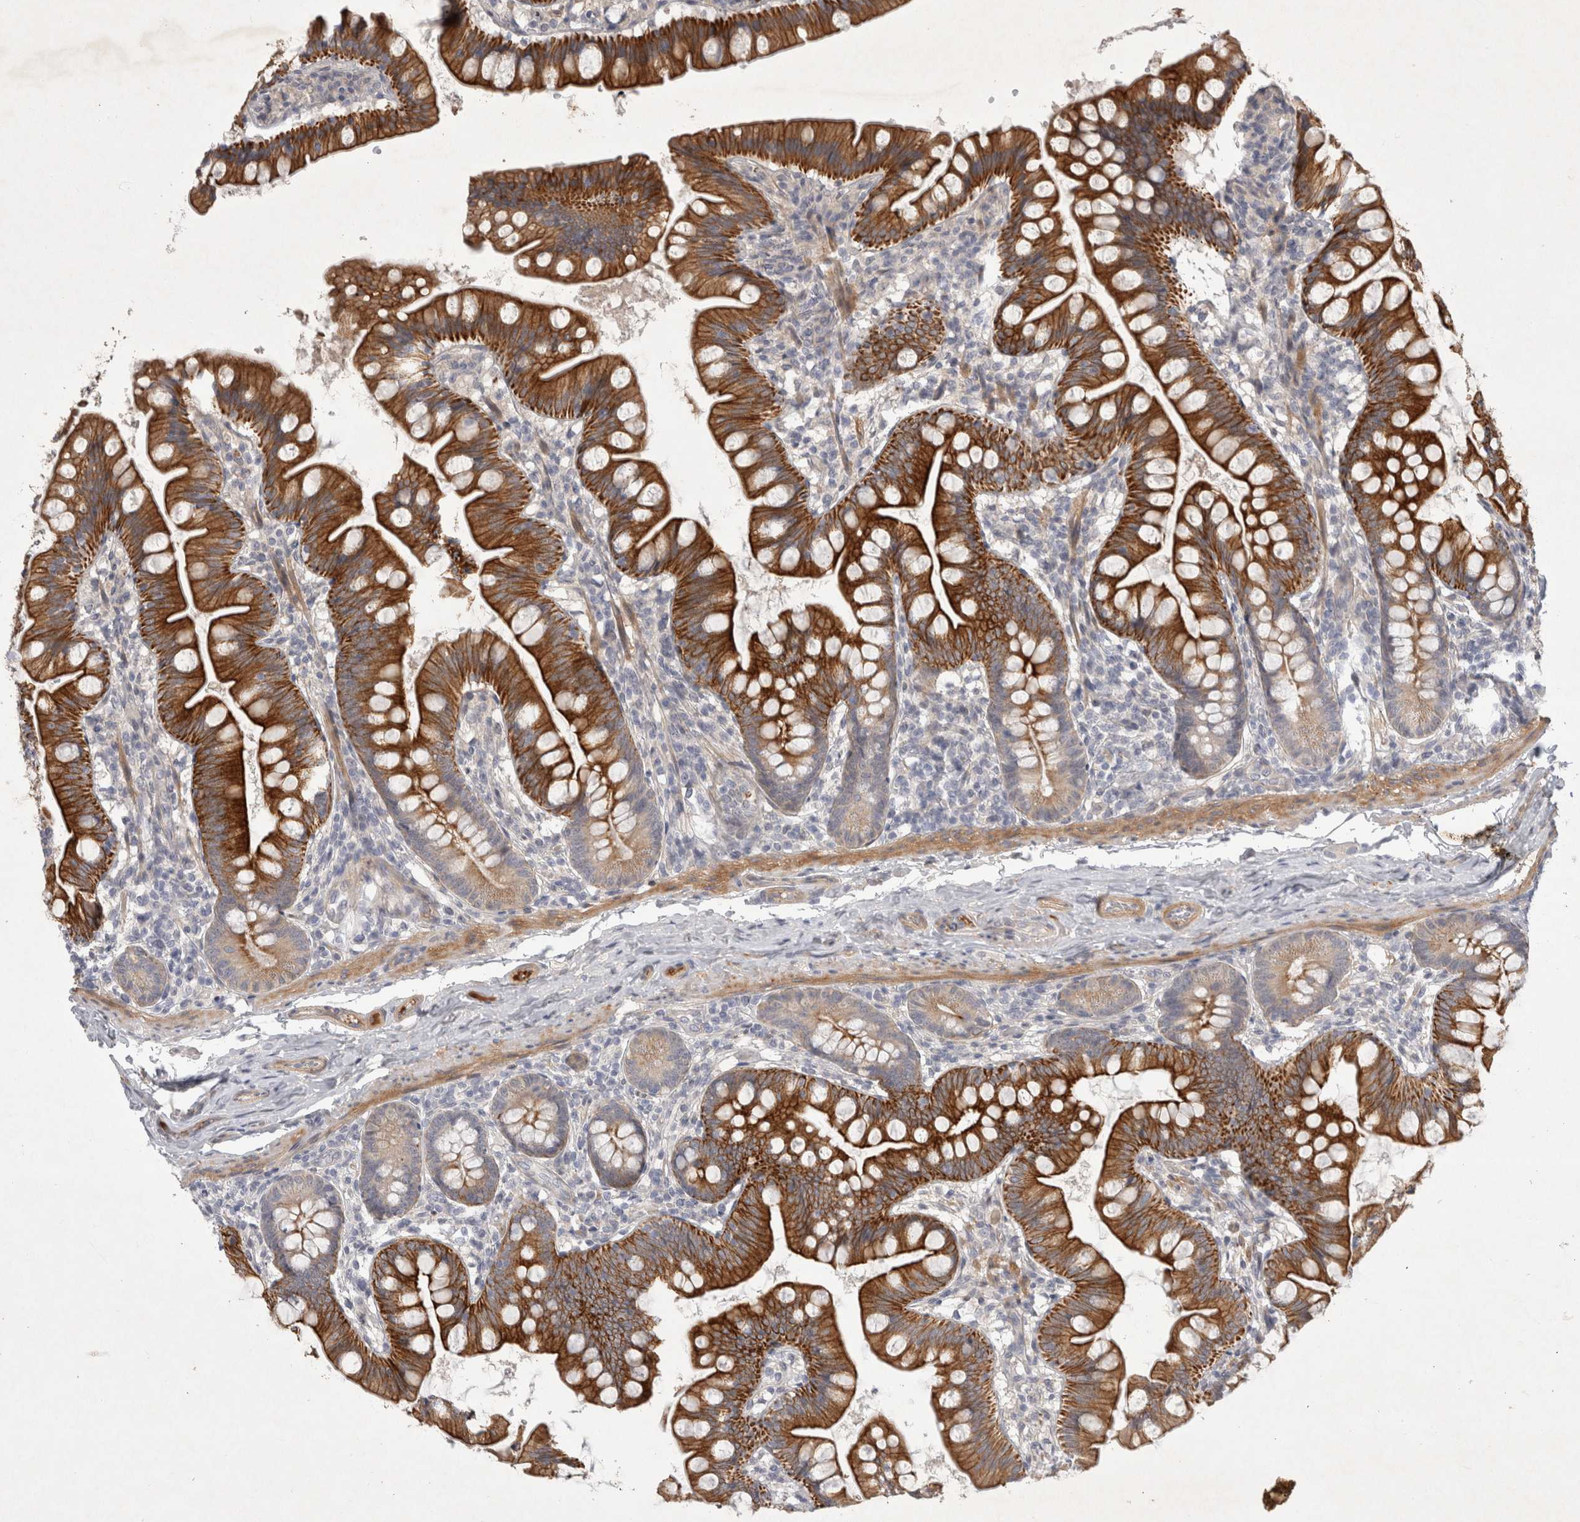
{"staining": {"intensity": "strong", "quantity": ">75%", "location": "cytoplasmic/membranous"}, "tissue": "small intestine", "cell_type": "Glandular cells", "image_type": "normal", "snomed": [{"axis": "morphology", "description": "Normal tissue, NOS"}, {"axis": "topography", "description": "Small intestine"}], "caption": "Protein expression analysis of benign small intestine exhibits strong cytoplasmic/membranous expression in approximately >75% of glandular cells. The protein of interest is stained brown, and the nuclei are stained in blue (DAB IHC with brightfield microscopy, high magnification).", "gene": "BZW2", "patient": {"sex": "male", "age": 7}}